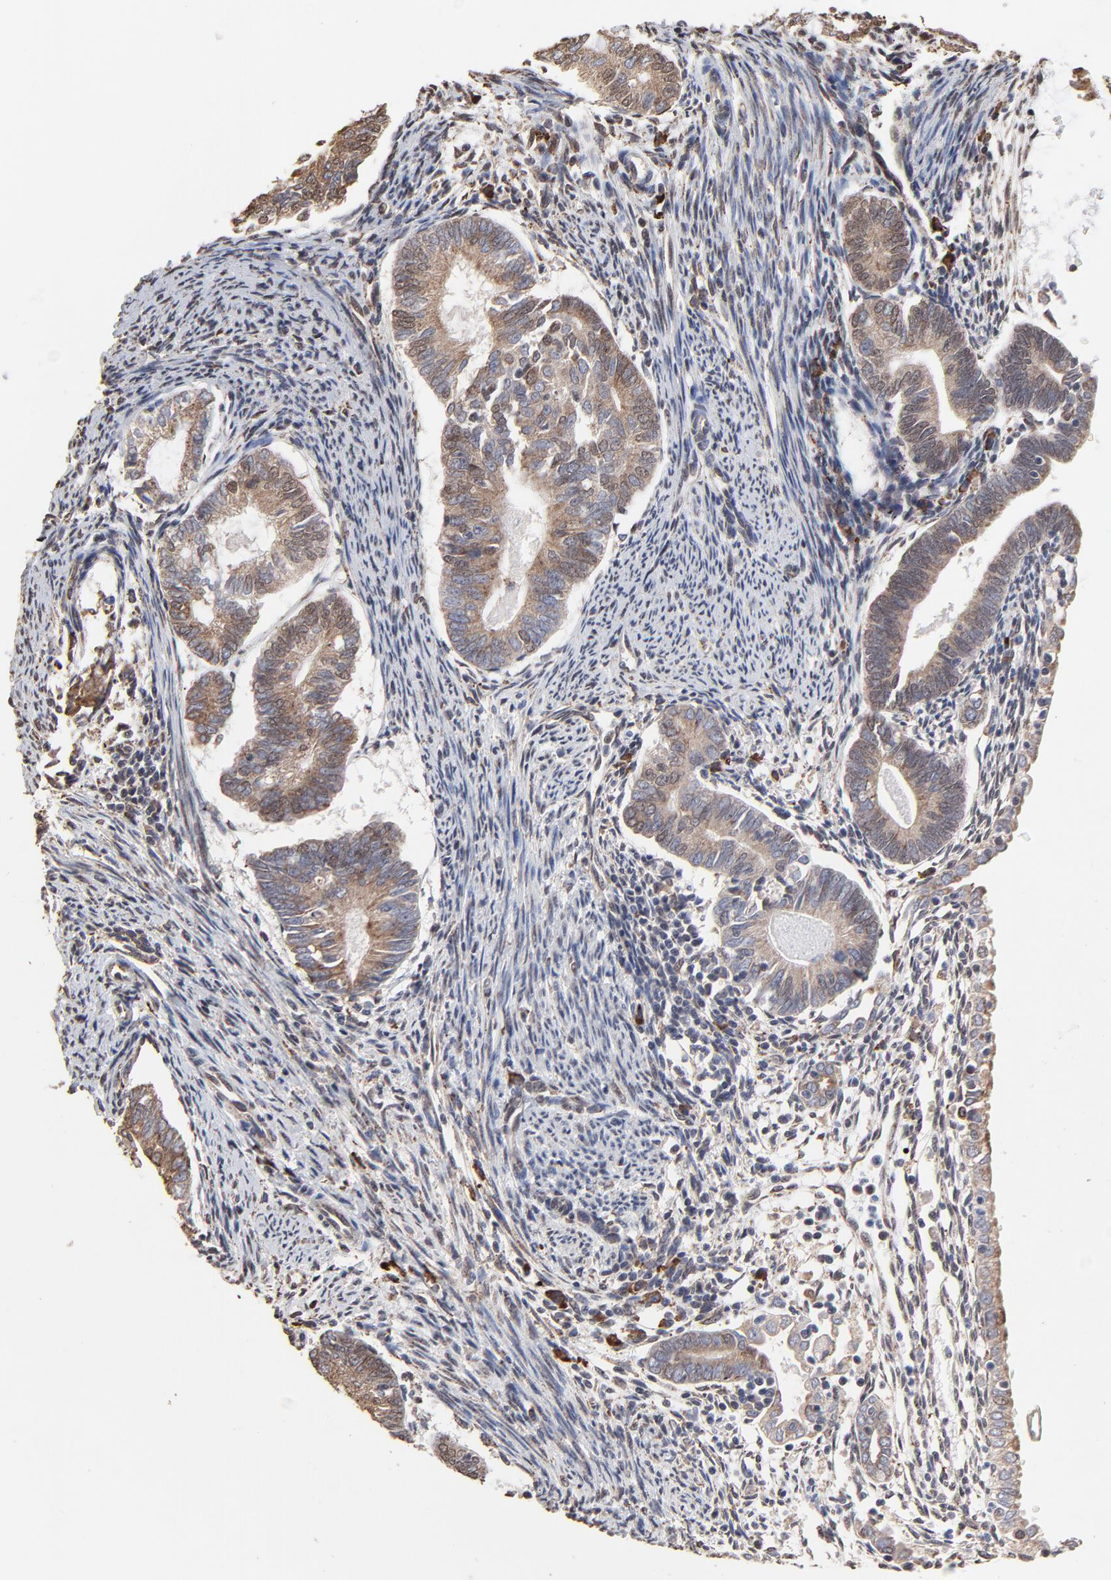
{"staining": {"intensity": "moderate", "quantity": ">75%", "location": "cytoplasmic/membranous"}, "tissue": "endometrial cancer", "cell_type": "Tumor cells", "image_type": "cancer", "snomed": [{"axis": "morphology", "description": "Adenocarcinoma, NOS"}, {"axis": "topography", "description": "Endometrium"}], "caption": "IHC image of human endometrial adenocarcinoma stained for a protein (brown), which exhibits medium levels of moderate cytoplasmic/membranous expression in approximately >75% of tumor cells.", "gene": "CHM", "patient": {"sex": "female", "age": 63}}